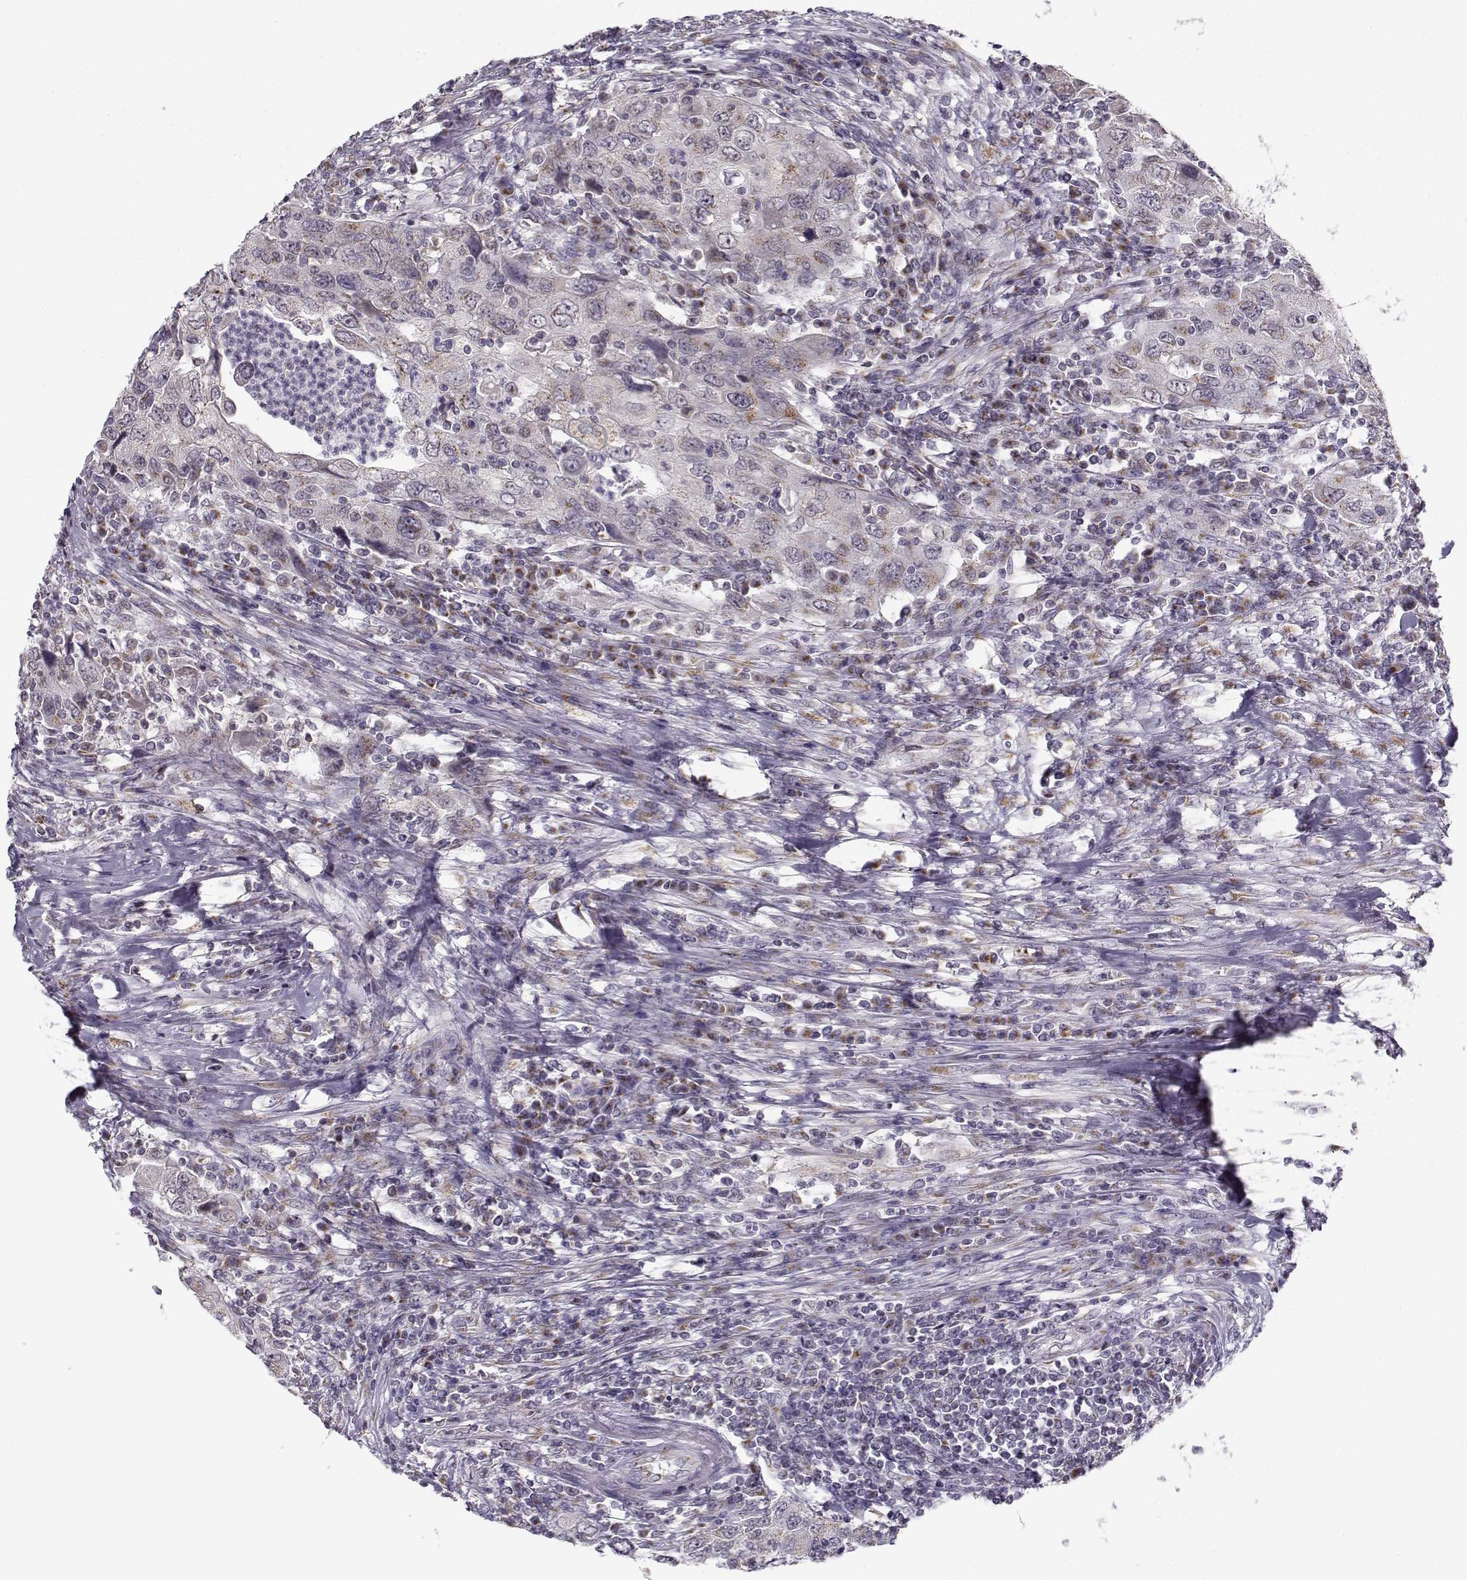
{"staining": {"intensity": "negative", "quantity": "<25%", "location": "cytoplasmic/membranous"}, "tissue": "urothelial cancer", "cell_type": "Tumor cells", "image_type": "cancer", "snomed": [{"axis": "morphology", "description": "Urothelial carcinoma, High grade"}, {"axis": "topography", "description": "Urinary bladder"}], "caption": "High-grade urothelial carcinoma was stained to show a protein in brown. There is no significant positivity in tumor cells.", "gene": "SLC4A5", "patient": {"sex": "male", "age": 76}}